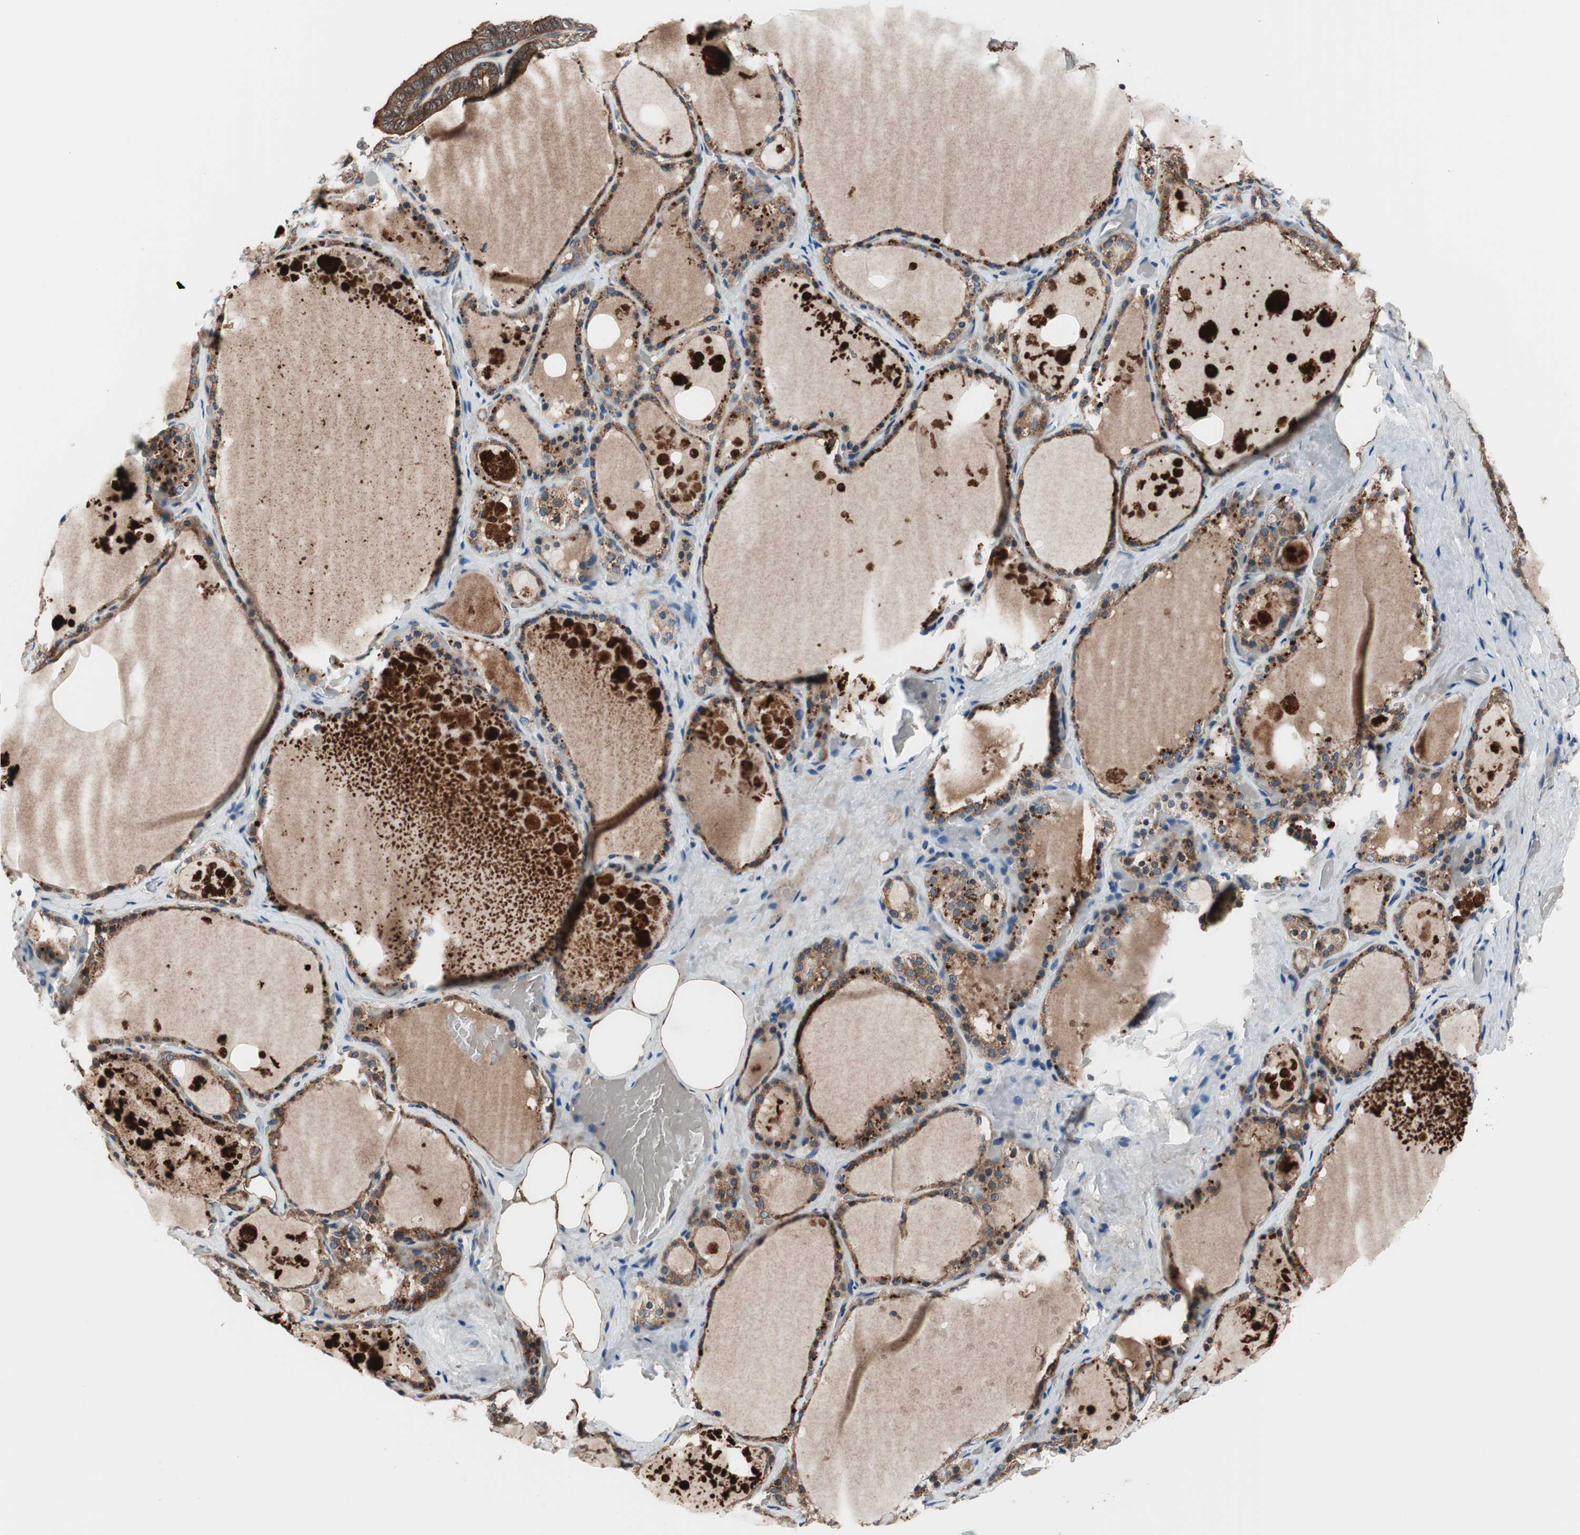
{"staining": {"intensity": "strong", "quantity": ">75%", "location": "cytoplasmic/membranous"}, "tissue": "thyroid gland", "cell_type": "Glandular cells", "image_type": "normal", "snomed": [{"axis": "morphology", "description": "Normal tissue, NOS"}, {"axis": "topography", "description": "Thyroid gland"}], "caption": "DAB immunohistochemical staining of unremarkable thyroid gland displays strong cytoplasmic/membranous protein expression in about >75% of glandular cells. Using DAB (brown) and hematoxylin (blue) stains, captured at high magnification using brightfield microscopy.", "gene": "PRDX2", "patient": {"sex": "male", "age": 61}}